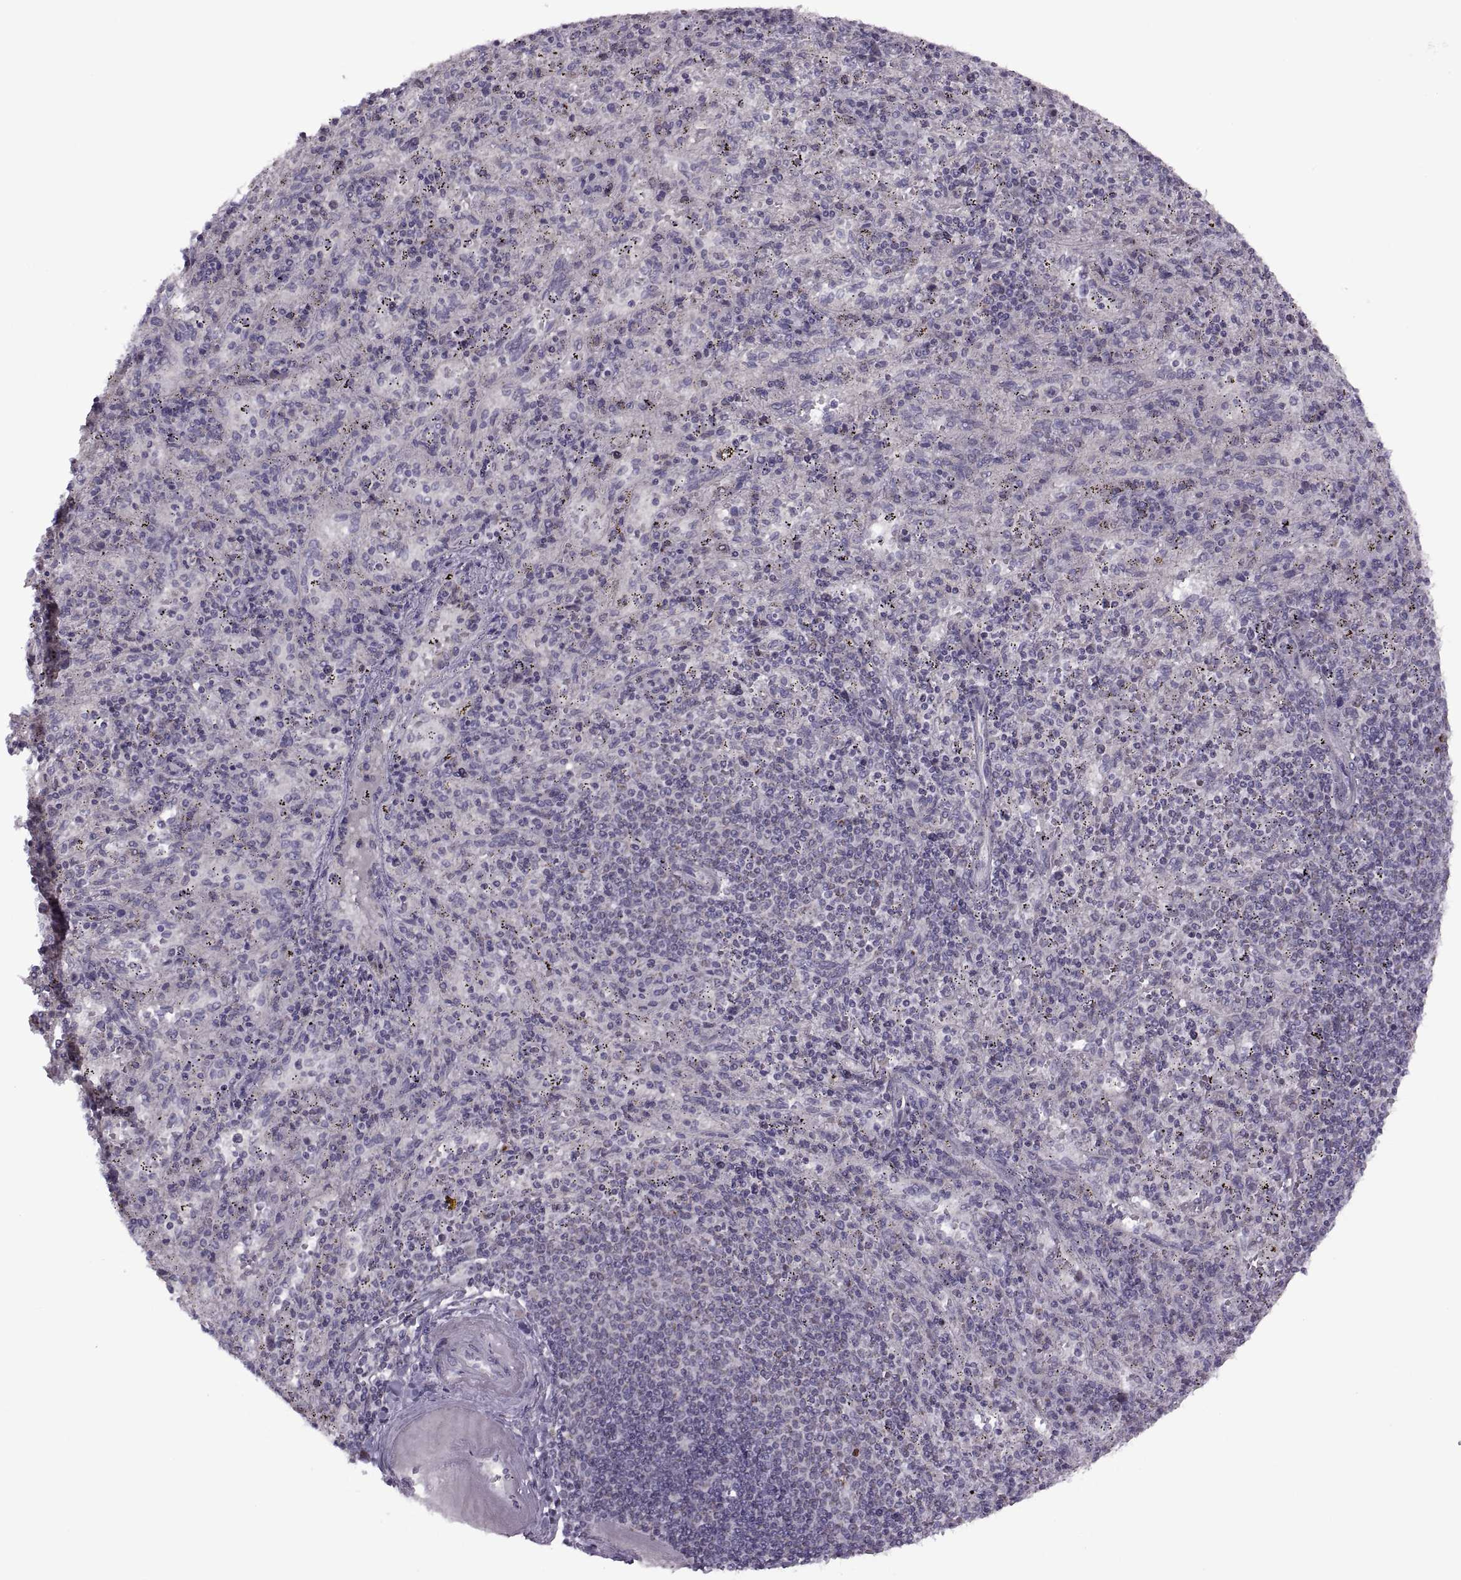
{"staining": {"intensity": "negative", "quantity": "none", "location": "none"}, "tissue": "spleen", "cell_type": "Cells in red pulp", "image_type": "normal", "snomed": [{"axis": "morphology", "description": "Normal tissue, NOS"}, {"axis": "topography", "description": "Spleen"}], "caption": "DAB (3,3'-diaminobenzidine) immunohistochemical staining of unremarkable human spleen shows no significant expression in cells in red pulp.", "gene": "PIERCE1", "patient": {"sex": "male", "age": 57}}